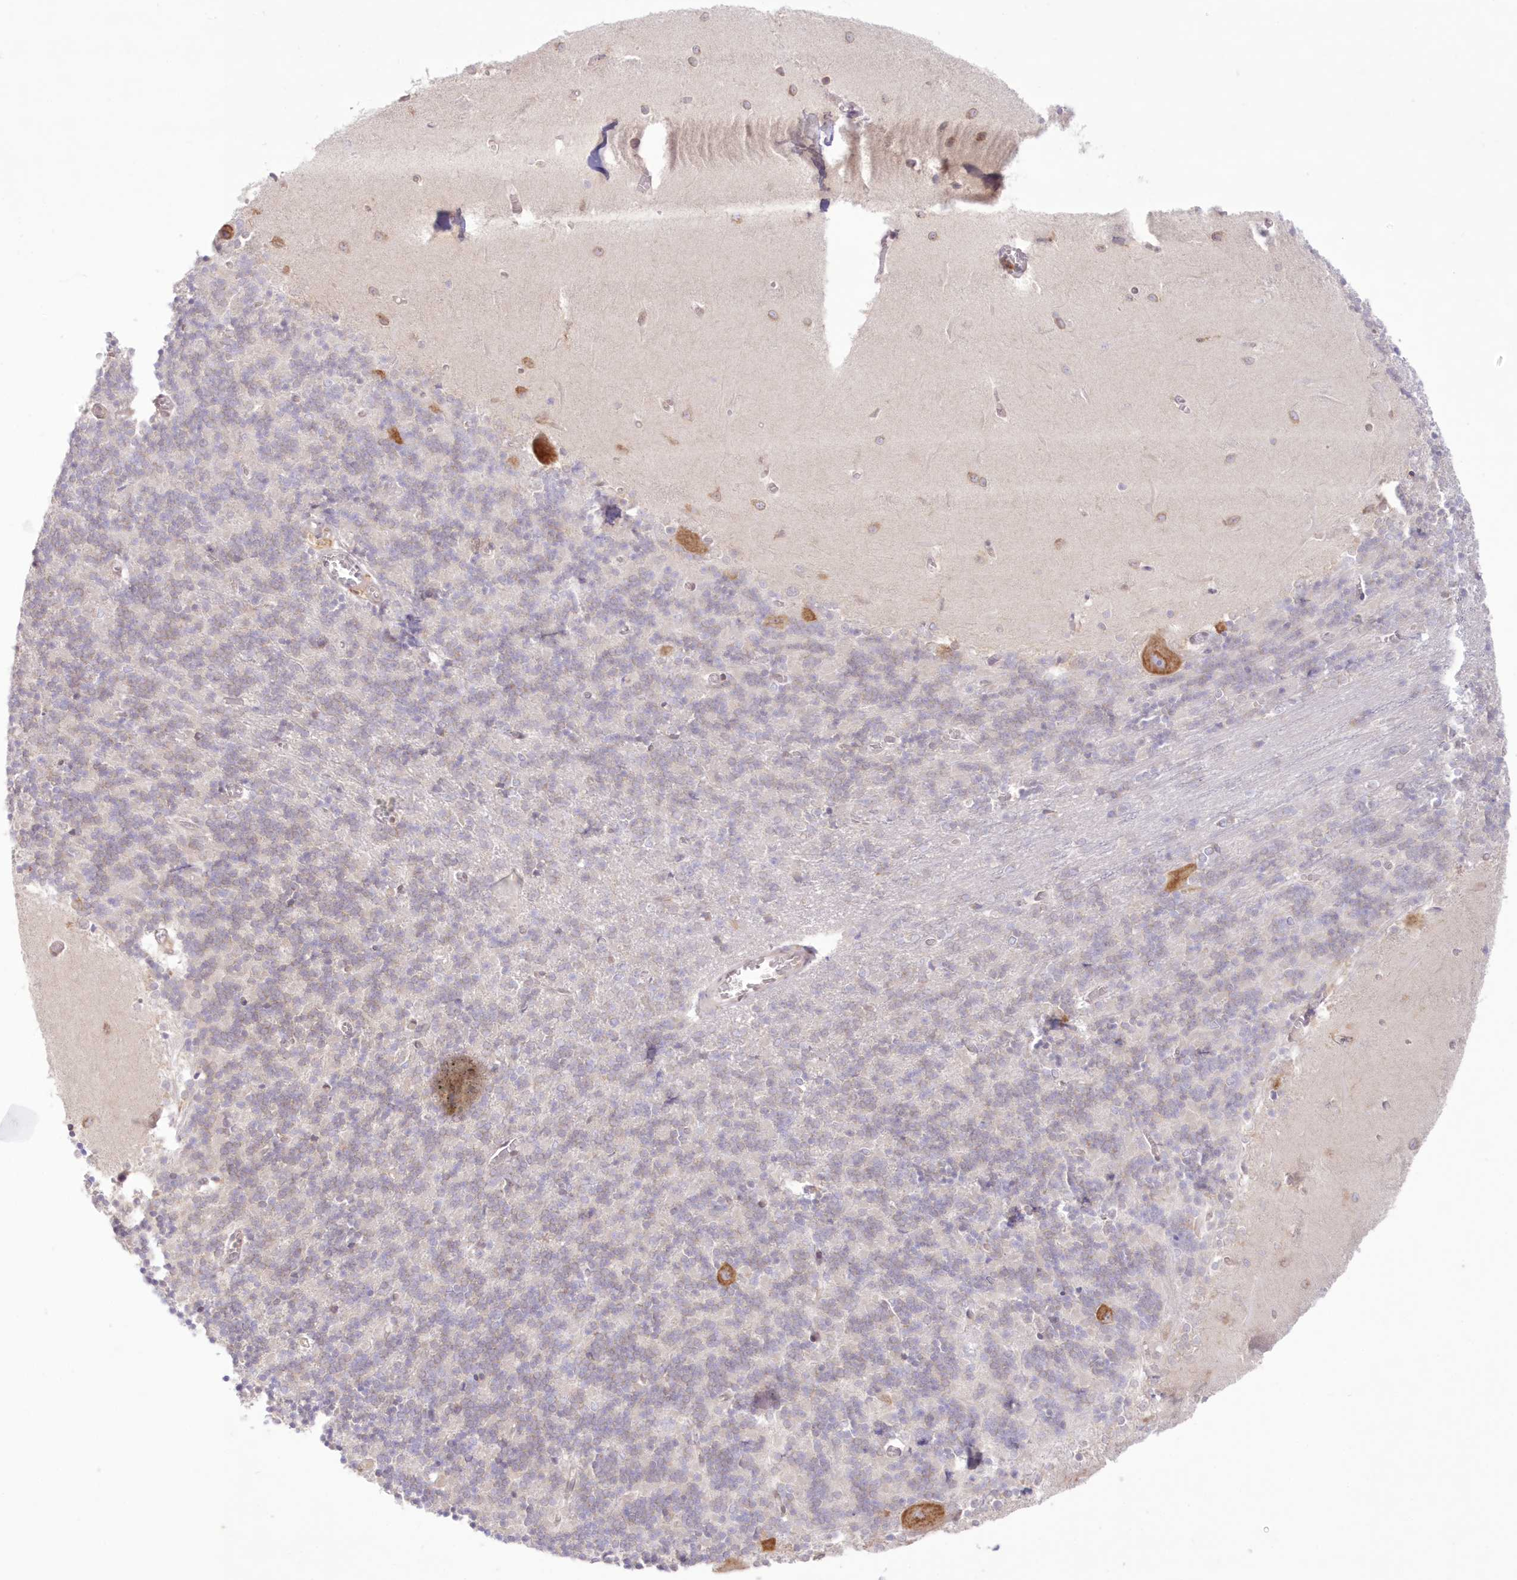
{"staining": {"intensity": "negative", "quantity": "none", "location": "none"}, "tissue": "cerebellum", "cell_type": "Cells in granular layer", "image_type": "normal", "snomed": [{"axis": "morphology", "description": "Normal tissue, NOS"}, {"axis": "topography", "description": "Cerebellum"}], "caption": "A high-resolution image shows immunohistochemistry (IHC) staining of unremarkable cerebellum, which demonstrates no significant positivity in cells in granular layer. (DAB immunohistochemistry (IHC) with hematoxylin counter stain).", "gene": "RNPEP", "patient": {"sex": "male", "age": 37}}